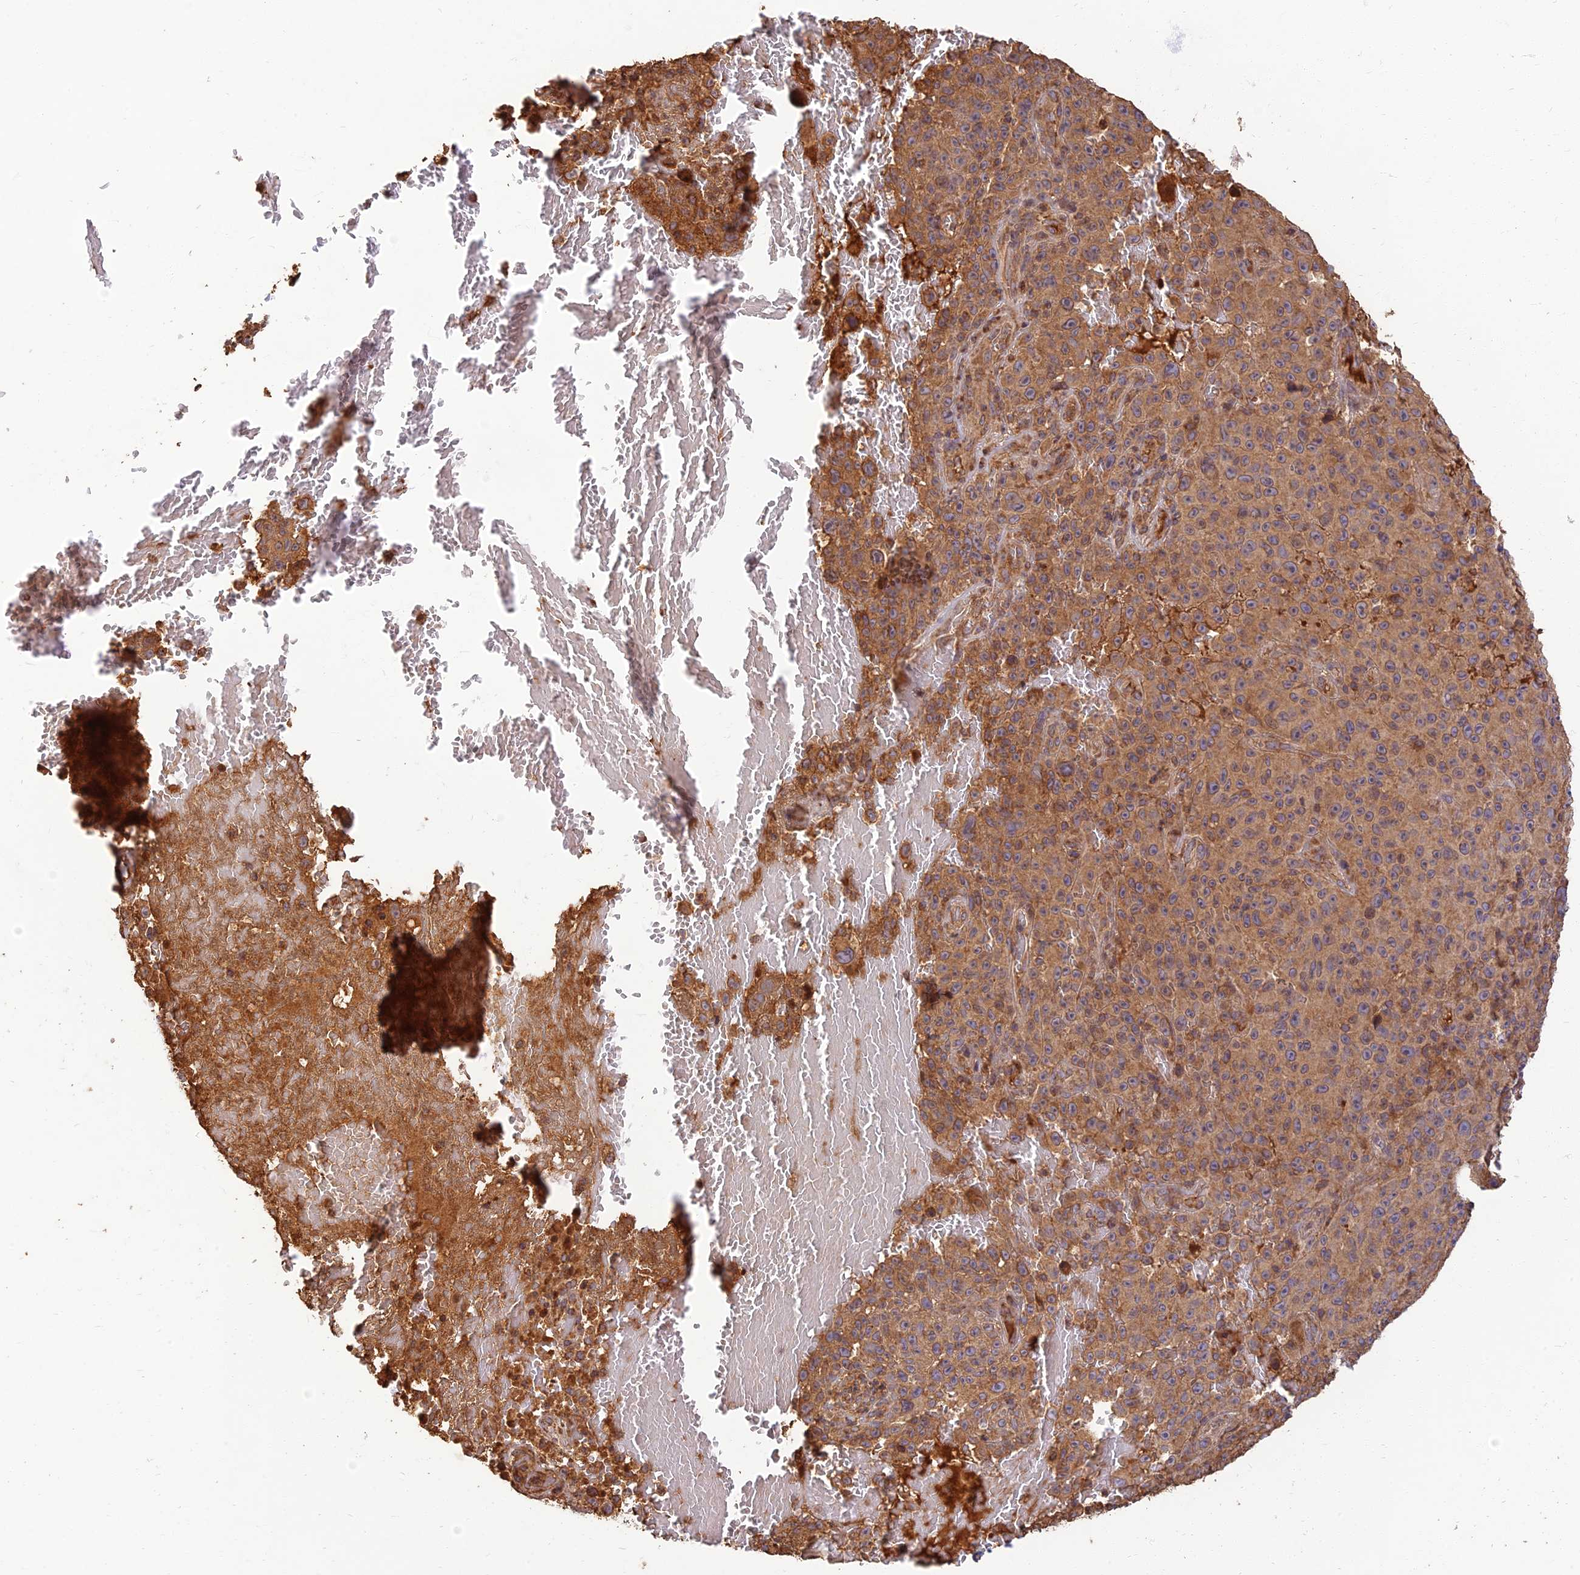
{"staining": {"intensity": "moderate", "quantity": "25%-75%", "location": "cytoplasmic/membranous"}, "tissue": "melanoma", "cell_type": "Tumor cells", "image_type": "cancer", "snomed": [{"axis": "morphology", "description": "Malignant melanoma, NOS"}, {"axis": "topography", "description": "Skin"}], "caption": "The image reveals staining of melanoma, revealing moderate cytoplasmic/membranous protein positivity (brown color) within tumor cells.", "gene": "CORO1C", "patient": {"sex": "female", "age": 82}}